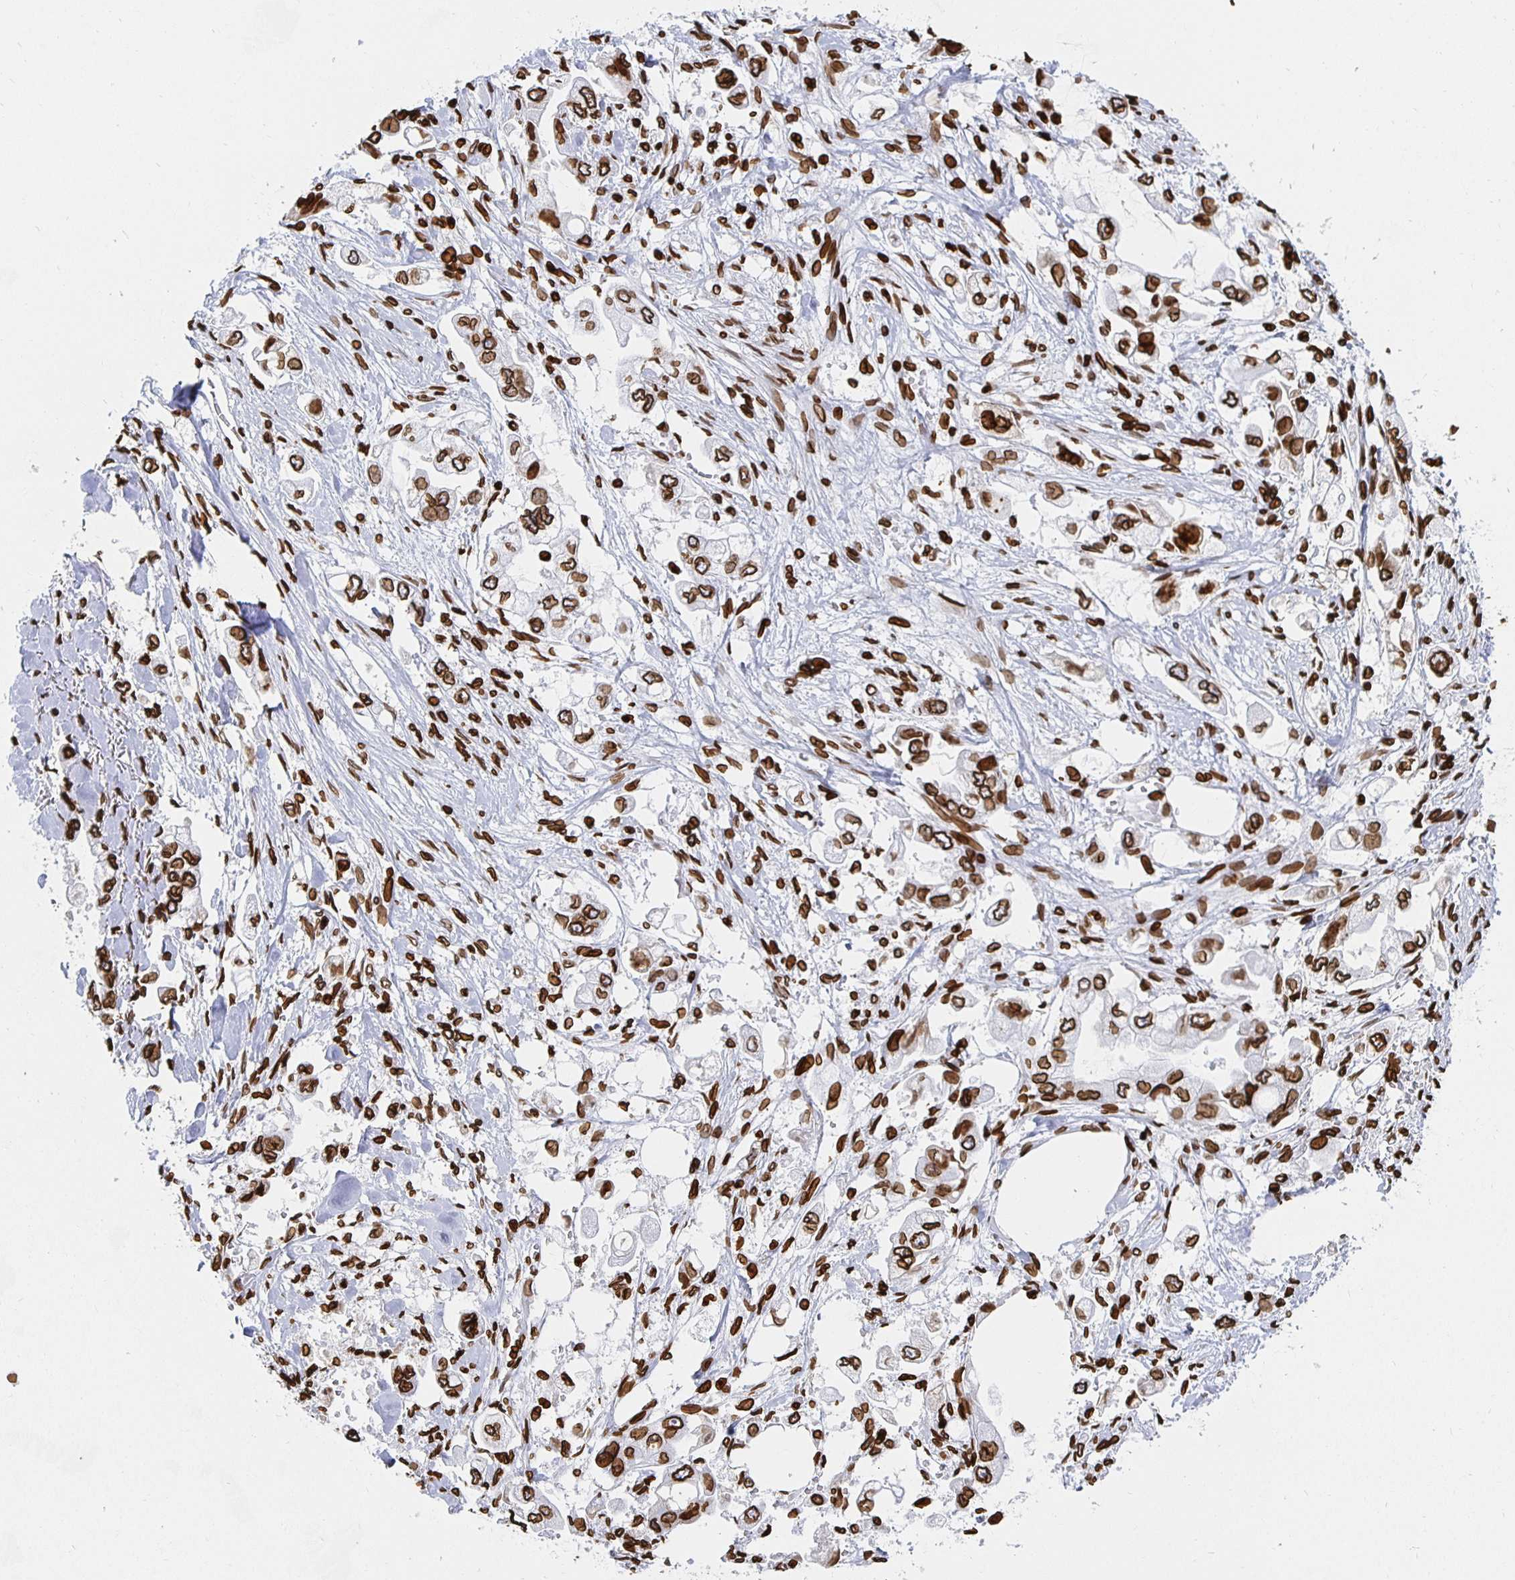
{"staining": {"intensity": "strong", "quantity": ">75%", "location": "cytoplasmic/membranous,nuclear"}, "tissue": "stomach cancer", "cell_type": "Tumor cells", "image_type": "cancer", "snomed": [{"axis": "morphology", "description": "Adenocarcinoma, NOS"}, {"axis": "topography", "description": "Stomach"}], "caption": "Immunohistochemistry staining of stomach cancer (adenocarcinoma), which exhibits high levels of strong cytoplasmic/membranous and nuclear expression in about >75% of tumor cells indicating strong cytoplasmic/membranous and nuclear protein expression. The staining was performed using DAB (3,3'-diaminobenzidine) (brown) for protein detection and nuclei were counterstained in hematoxylin (blue).", "gene": "LMNB1", "patient": {"sex": "male", "age": 62}}